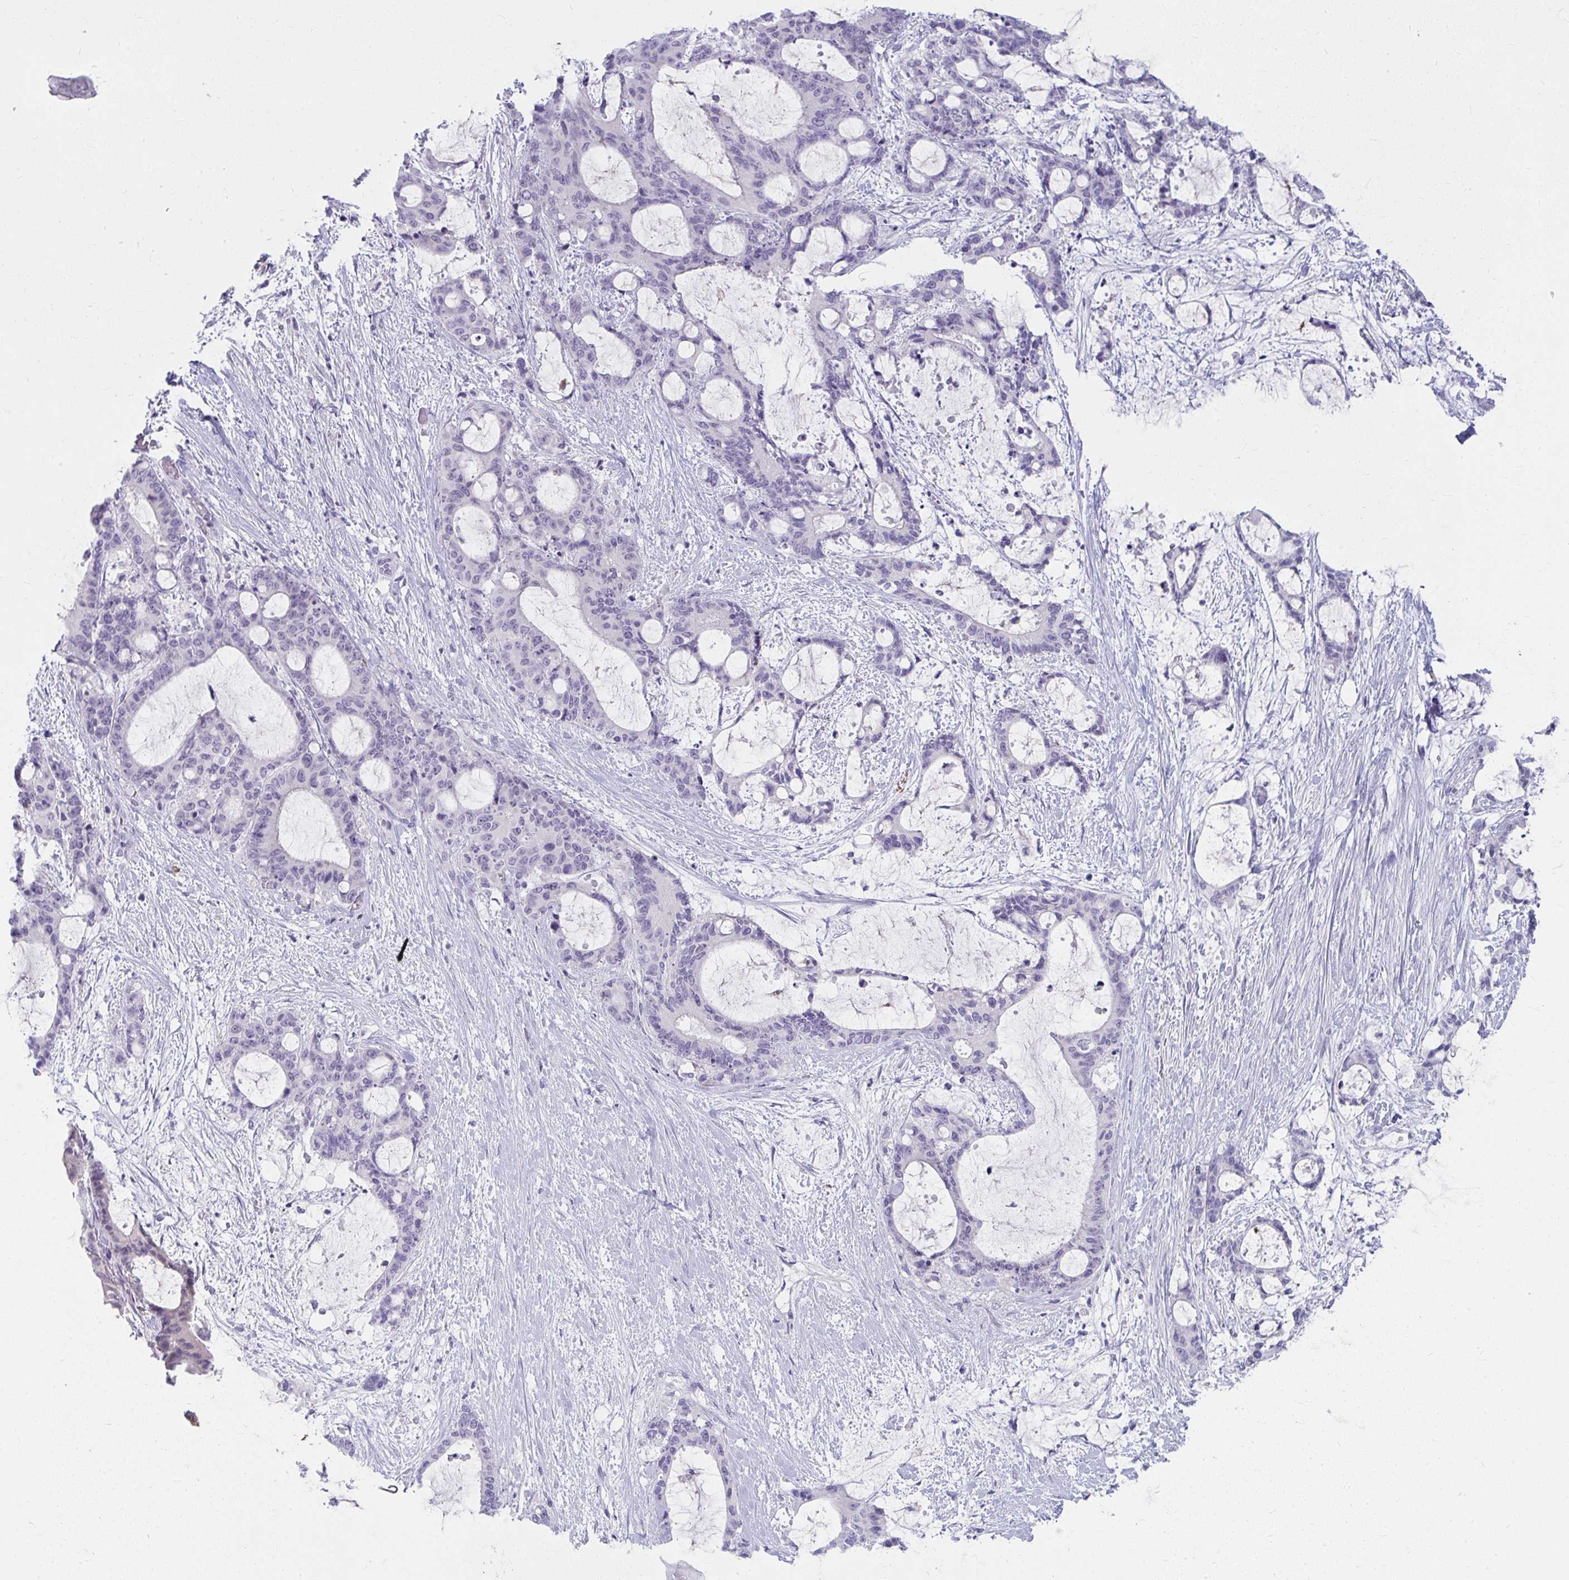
{"staining": {"intensity": "negative", "quantity": "none", "location": "none"}, "tissue": "liver cancer", "cell_type": "Tumor cells", "image_type": "cancer", "snomed": [{"axis": "morphology", "description": "Normal tissue, NOS"}, {"axis": "morphology", "description": "Cholangiocarcinoma"}, {"axis": "topography", "description": "Liver"}, {"axis": "topography", "description": "Peripheral nerve tissue"}], "caption": "Tumor cells are negative for protein expression in human cholangiocarcinoma (liver). The staining is performed using DAB brown chromogen with nuclei counter-stained in using hematoxylin.", "gene": "UGT3A2", "patient": {"sex": "female", "age": 73}}